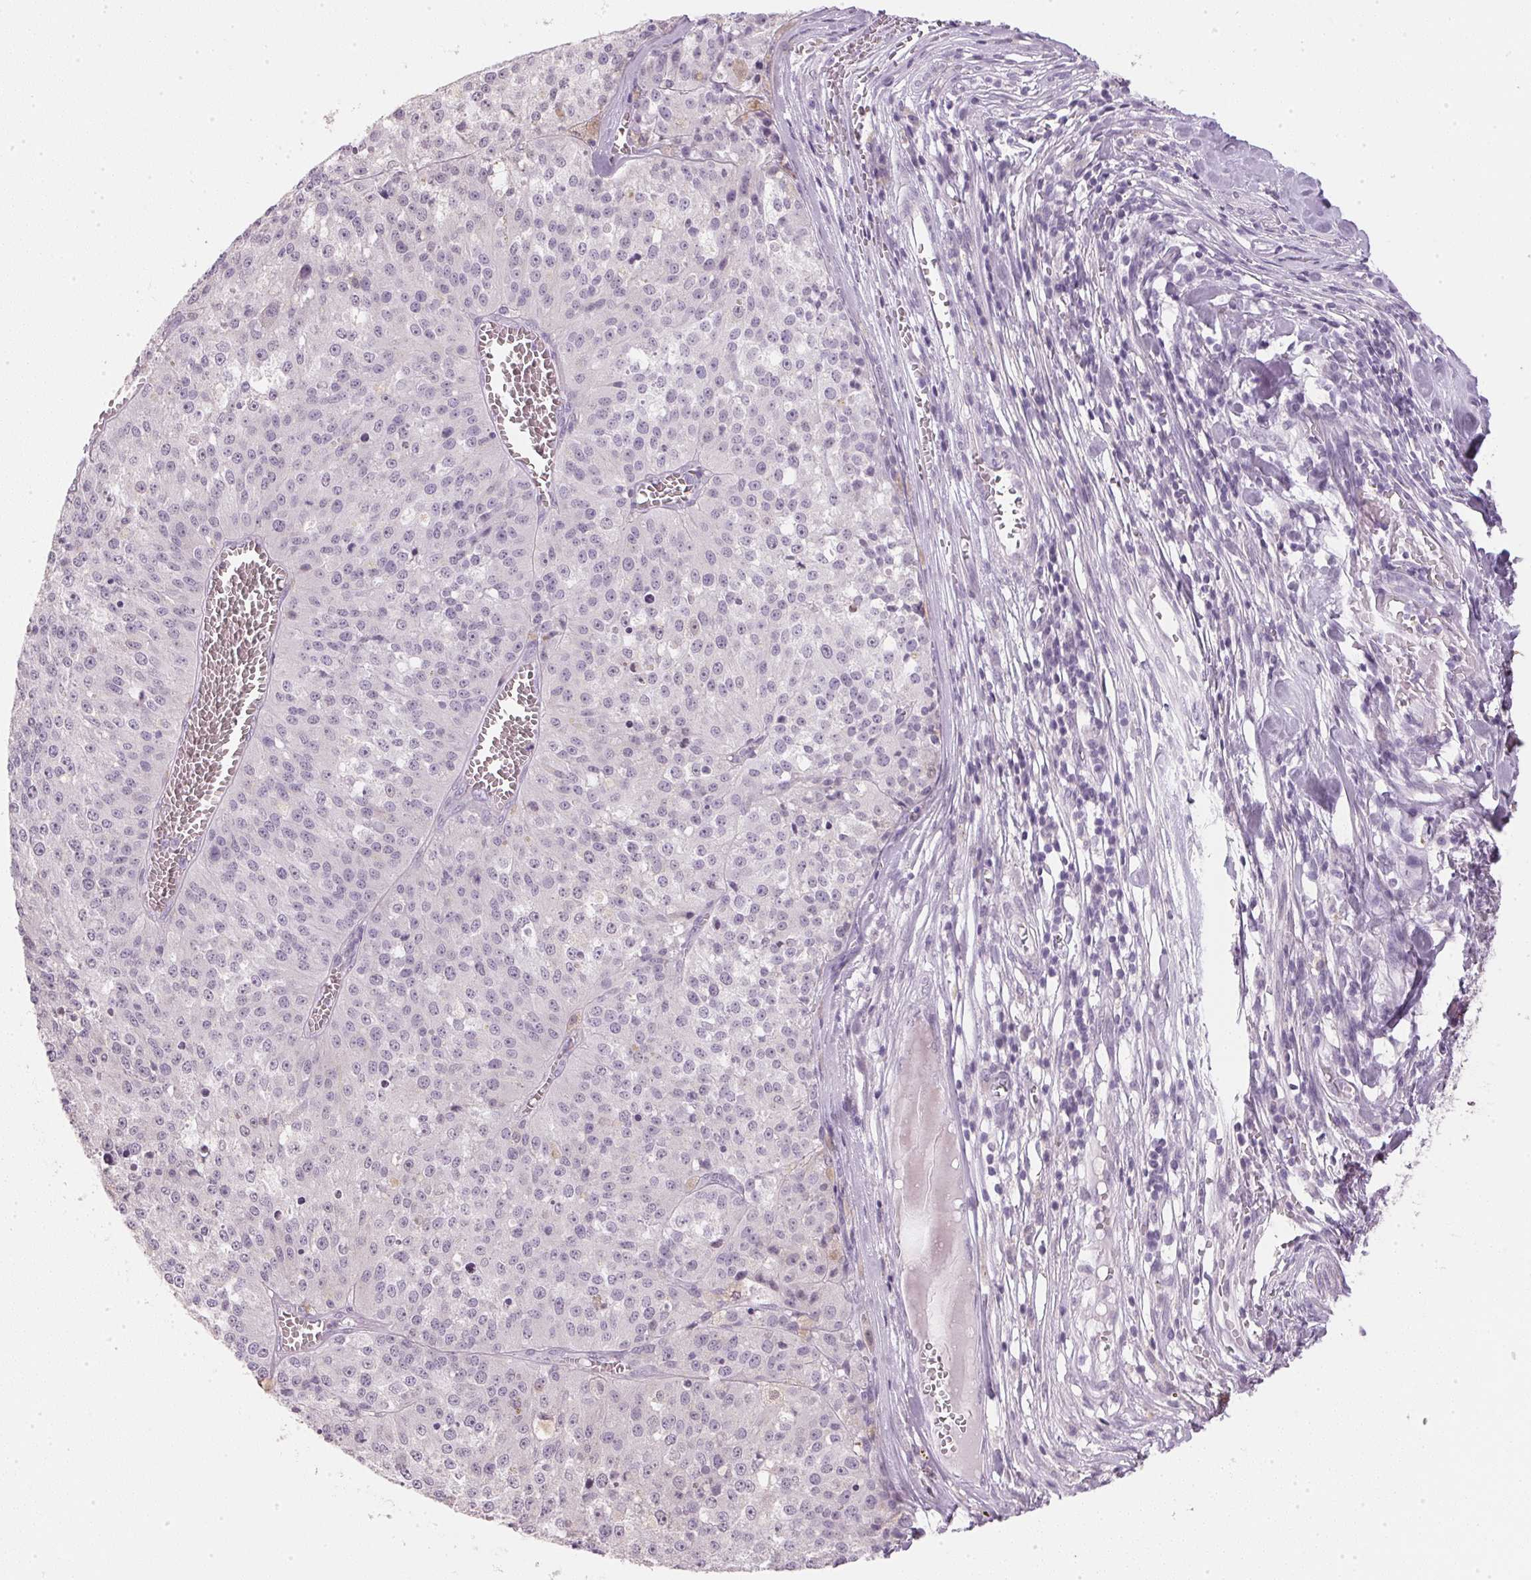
{"staining": {"intensity": "negative", "quantity": "none", "location": "none"}, "tissue": "melanoma", "cell_type": "Tumor cells", "image_type": "cancer", "snomed": [{"axis": "morphology", "description": "Malignant melanoma, Metastatic site"}, {"axis": "topography", "description": "Lymph node"}], "caption": "The micrograph shows no staining of tumor cells in melanoma.", "gene": "IGFBP1", "patient": {"sex": "female", "age": 64}}